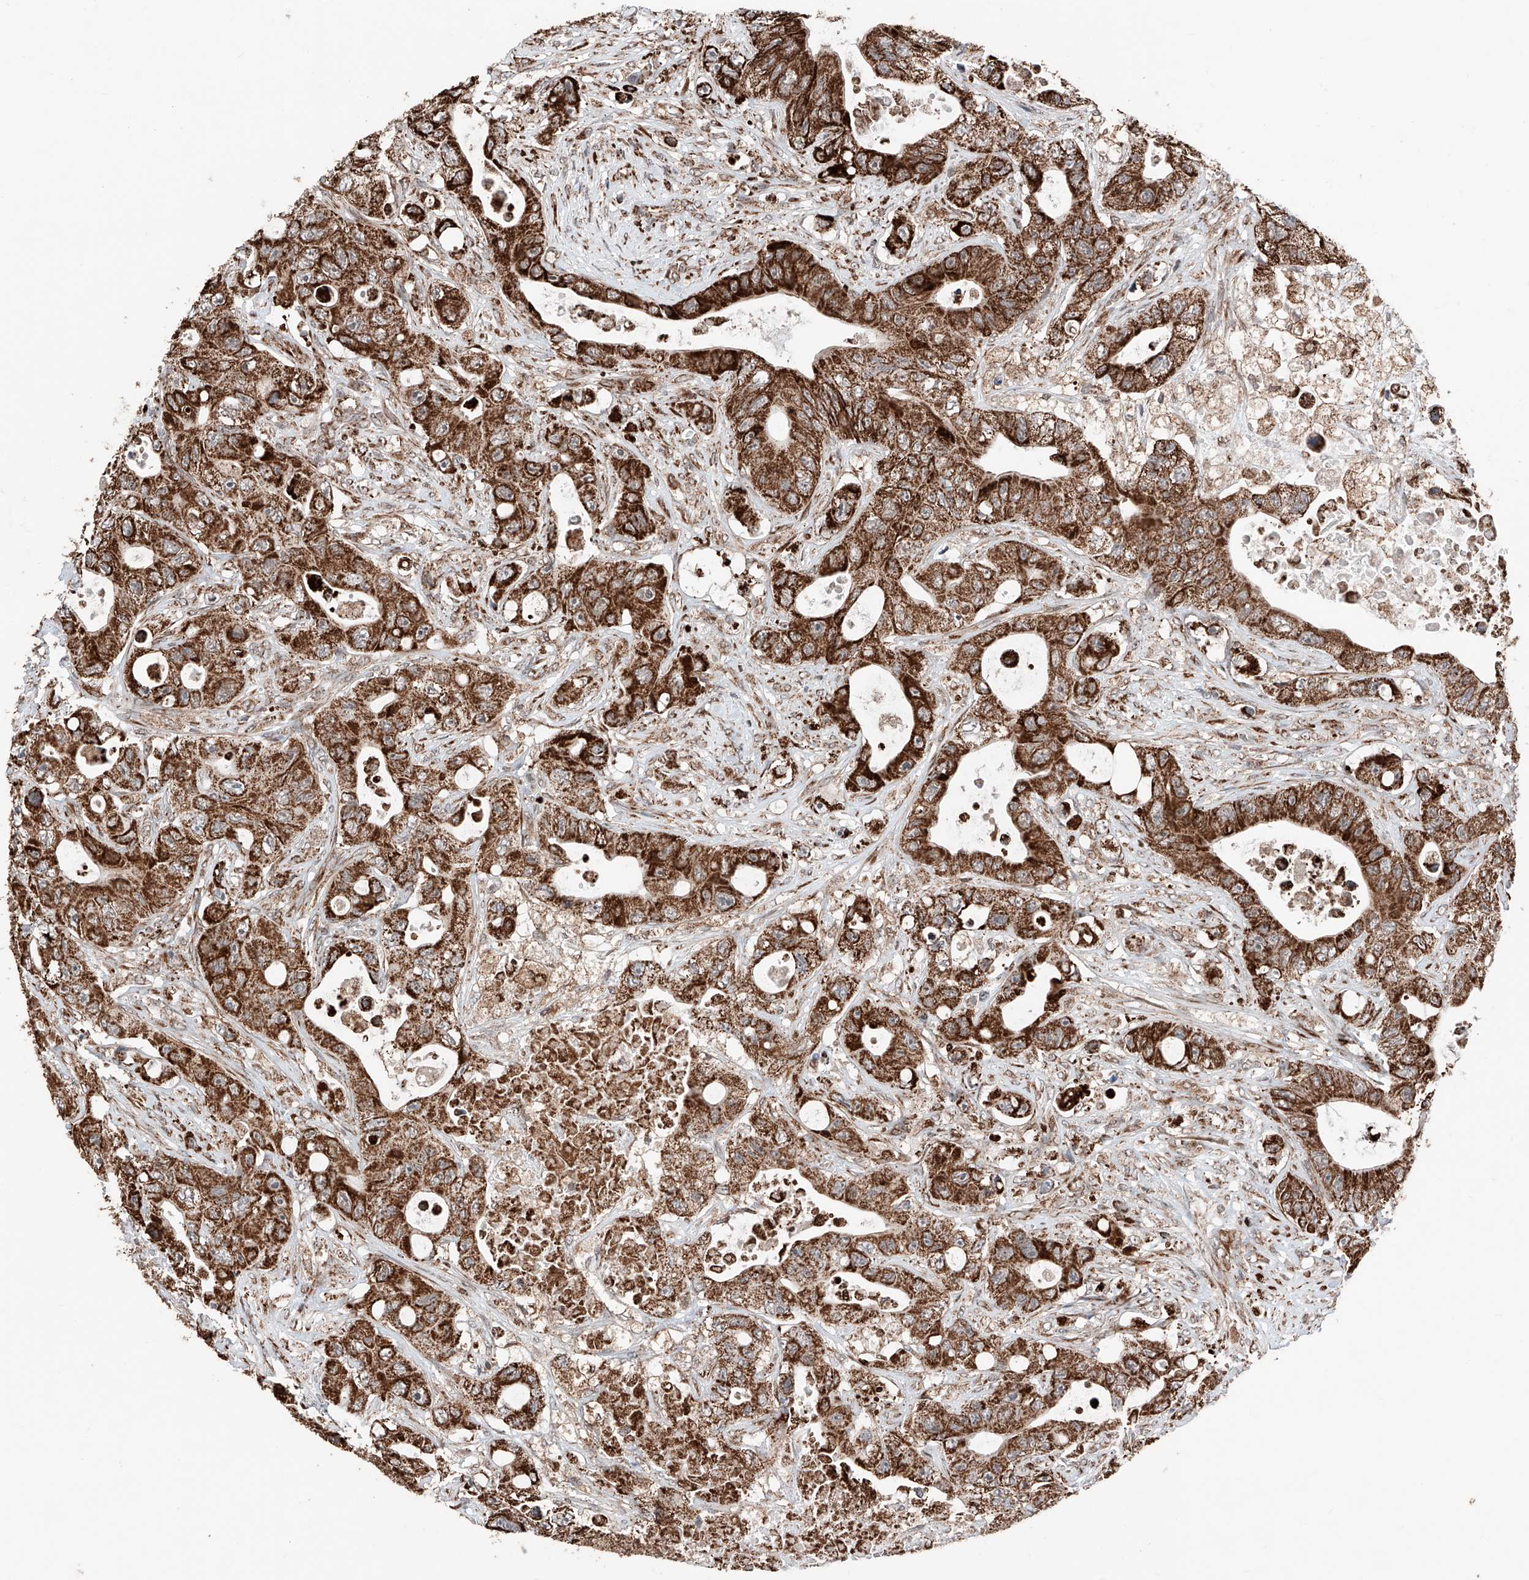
{"staining": {"intensity": "strong", "quantity": ">75%", "location": "cytoplasmic/membranous"}, "tissue": "colorectal cancer", "cell_type": "Tumor cells", "image_type": "cancer", "snomed": [{"axis": "morphology", "description": "Adenocarcinoma, NOS"}, {"axis": "topography", "description": "Colon"}], "caption": "Human colorectal cancer (adenocarcinoma) stained with a brown dye displays strong cytoplasmic/membranous positive expression in about >75% of tumor cells.", "gene": "ZSCAN29", "patient": {"sex": "female", "age": 46}}